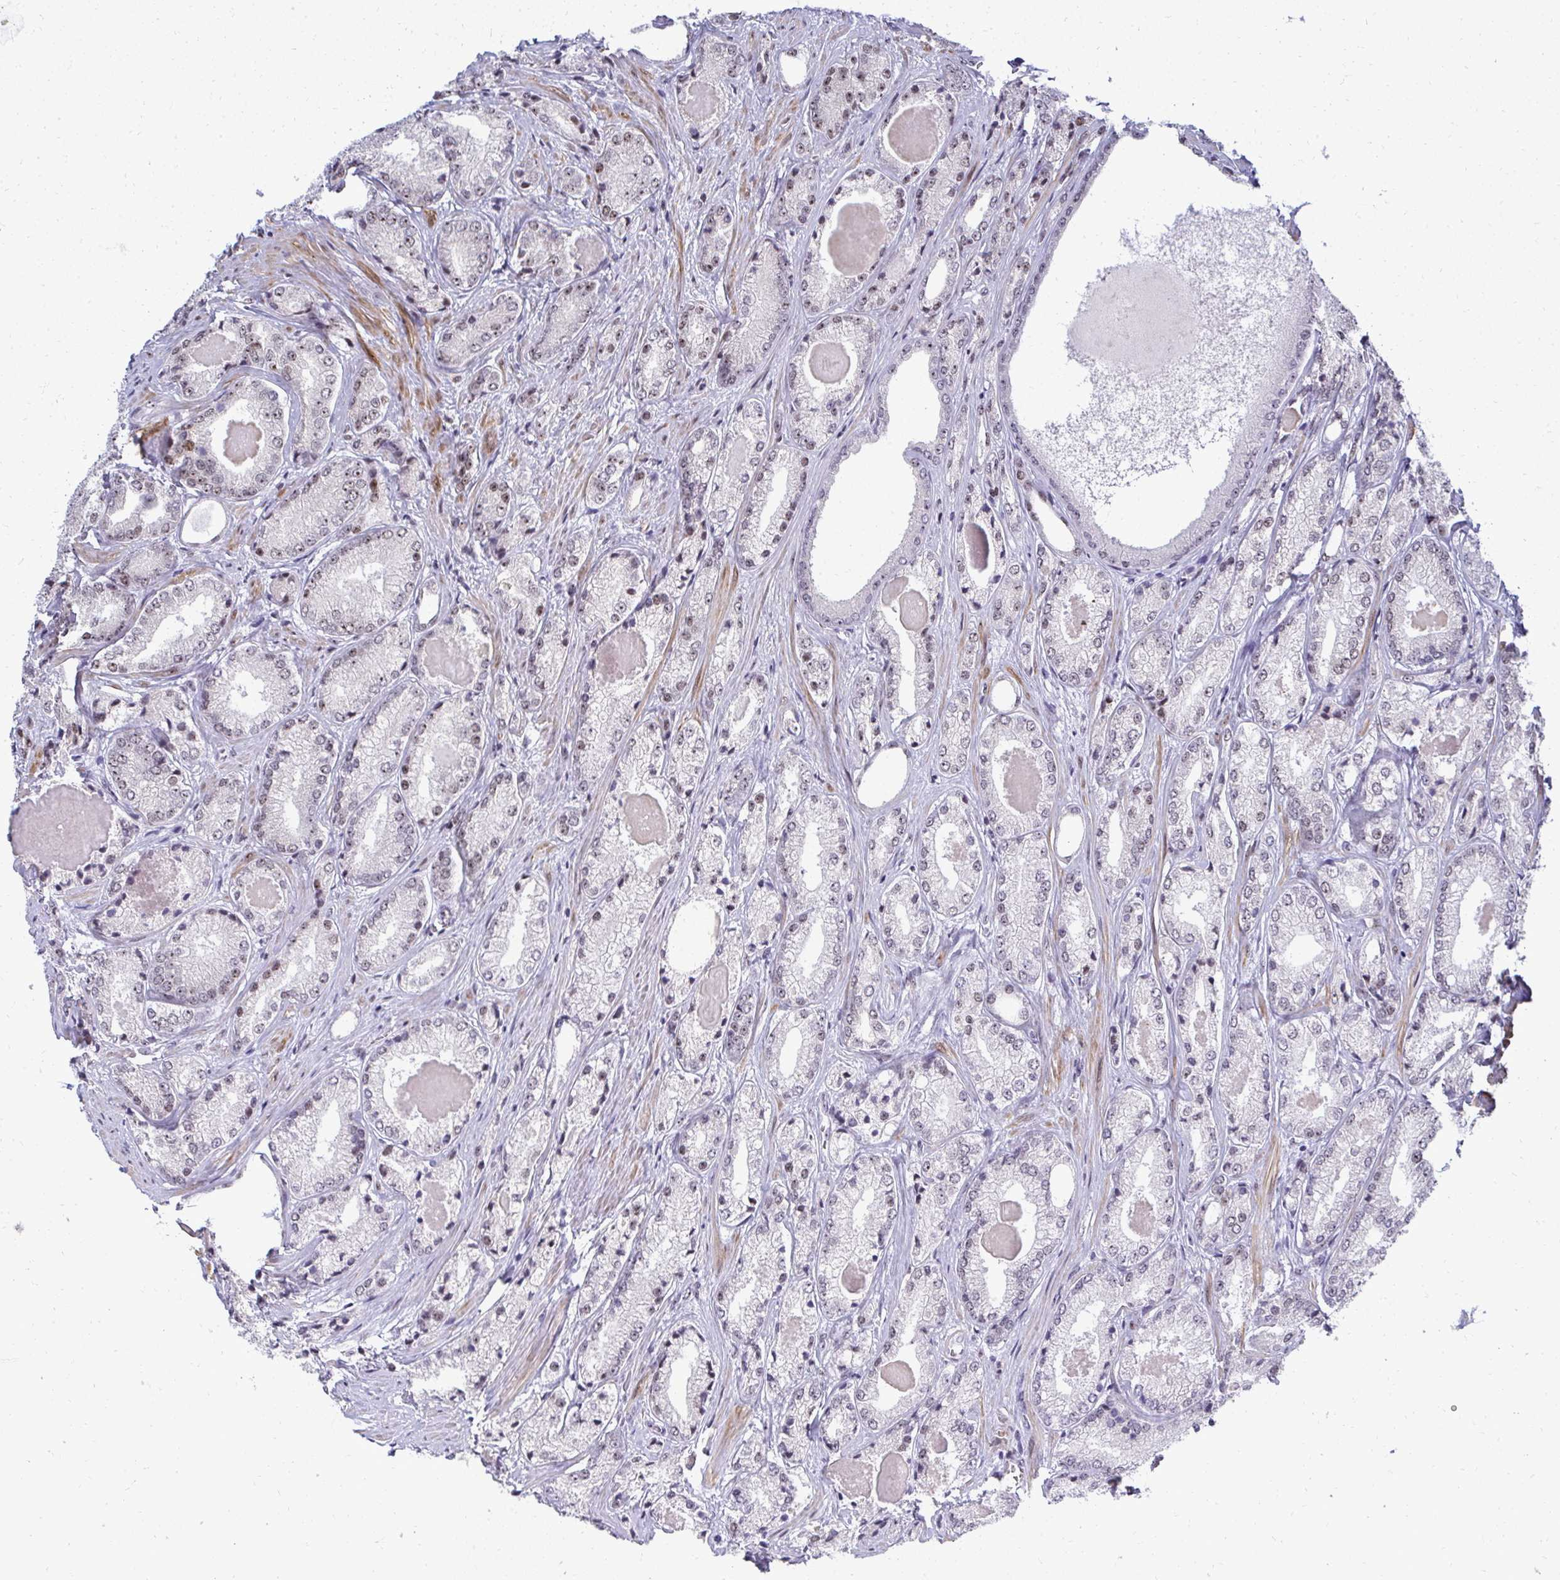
{"staining": {"intensity": "weak", "quantity": "<25%", "location": "nuclear"}, "tissue": "prostate cancer", "cell_type": "Tumor cells", "image_type": "cancer", "snomed": [{"axis": "morphology", "description": "Adenocarcinoma, NOS"}, {"axis": "morphology", "description": "Adenocarcinoma, Low grade"}, {"axis": "topography", "description": "Prostate"}], "caption": "This is an immunohistochemistry histopathology image of prostate cancer (adenocarcinoma). There is no positivity in tumor cells.", "gene": "SIRT7", "patient": {"sex": "male", "age": 68}}